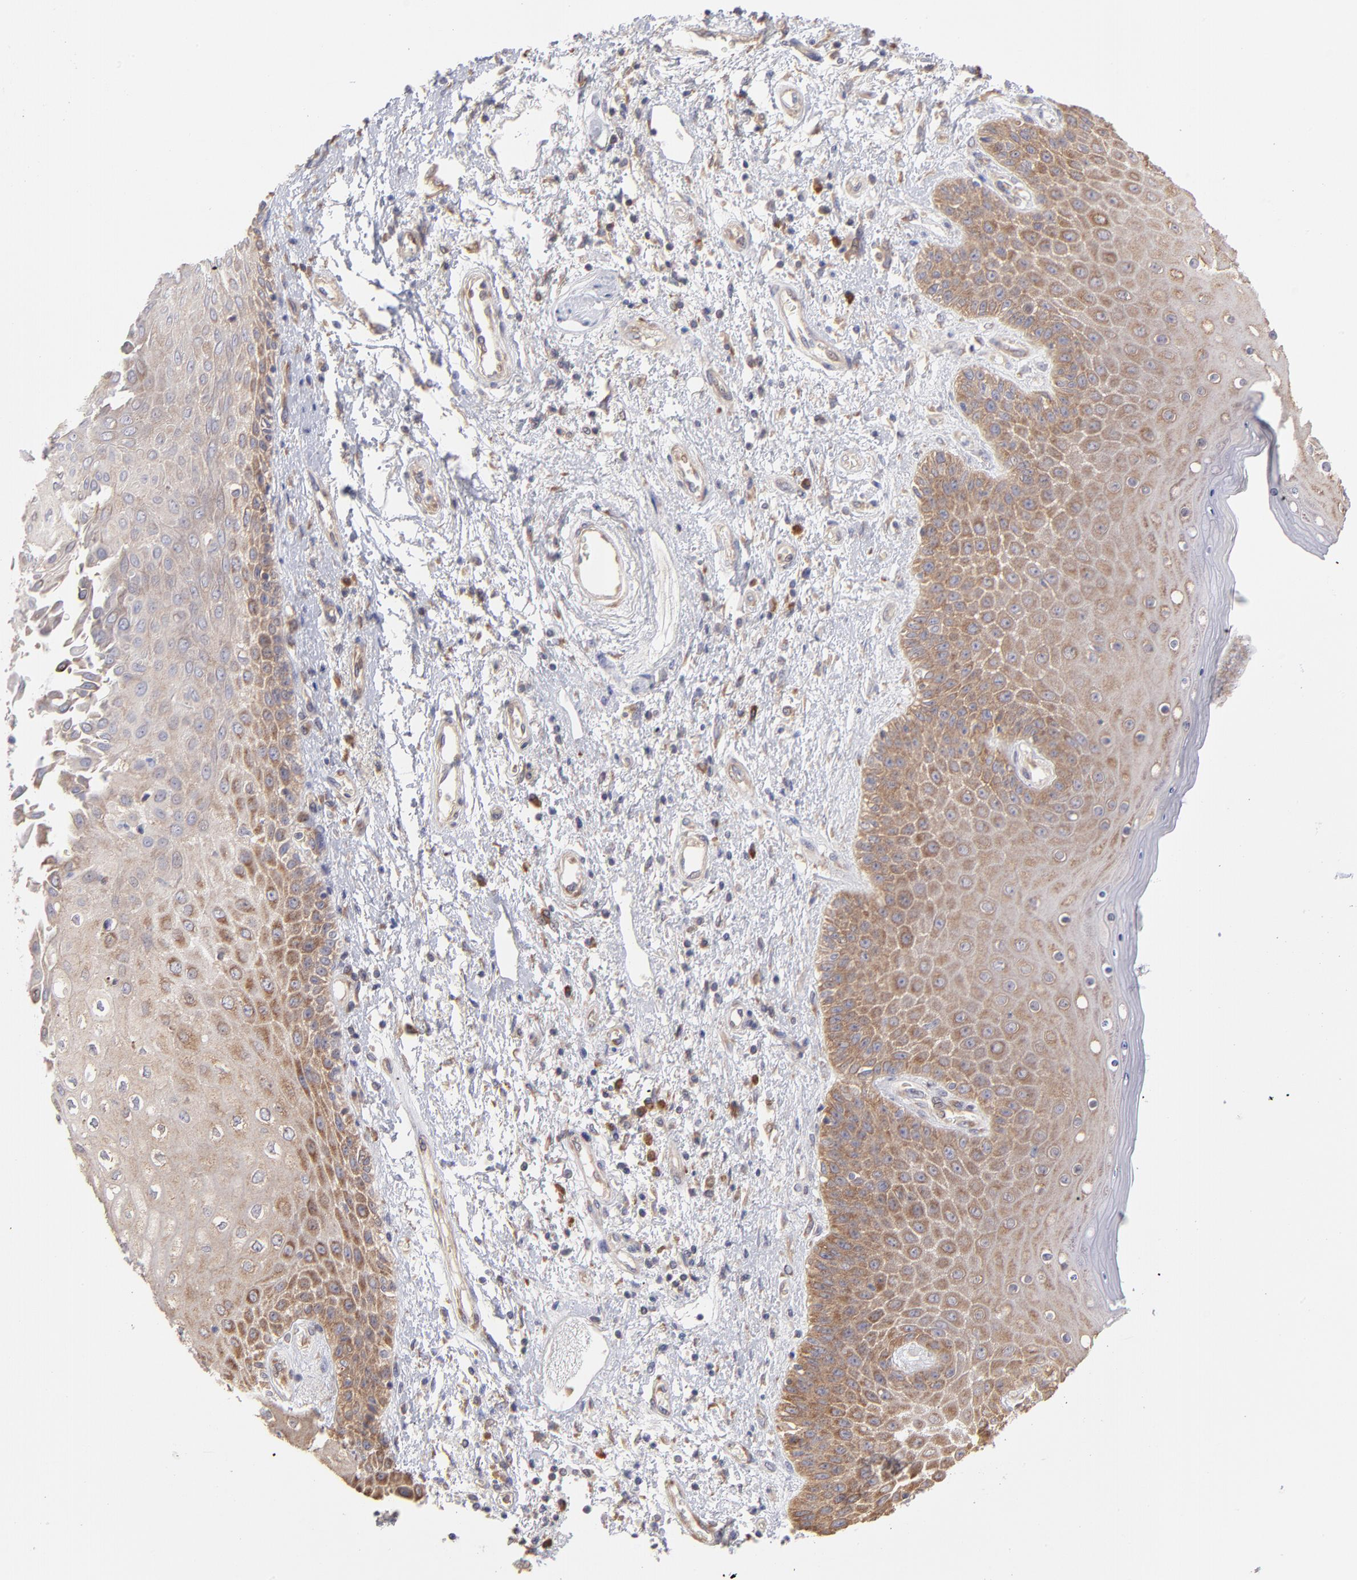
{"staining": {"intensity": "moderate", "quantity": ">75%", "location": "cytoplasmic/membranous"}, "tissue": "skin", "cell_type": "Epidermal cells", "image_type": "normal", "snomed": [{"axis": "morphology", "description": "Normal tissue, NOS"}, {"axis": "topography", "description": "Anal"}], "caption": "Immunohistochemistry histopathology image of normal human skin stained for a protein (brown), which demonstrates medium levels of moderate cytoplasmic/membranous expression in about >75% of epidermal cells.", "gene": "RPLP0", "patient": {"sex": "female", "age": 46}}